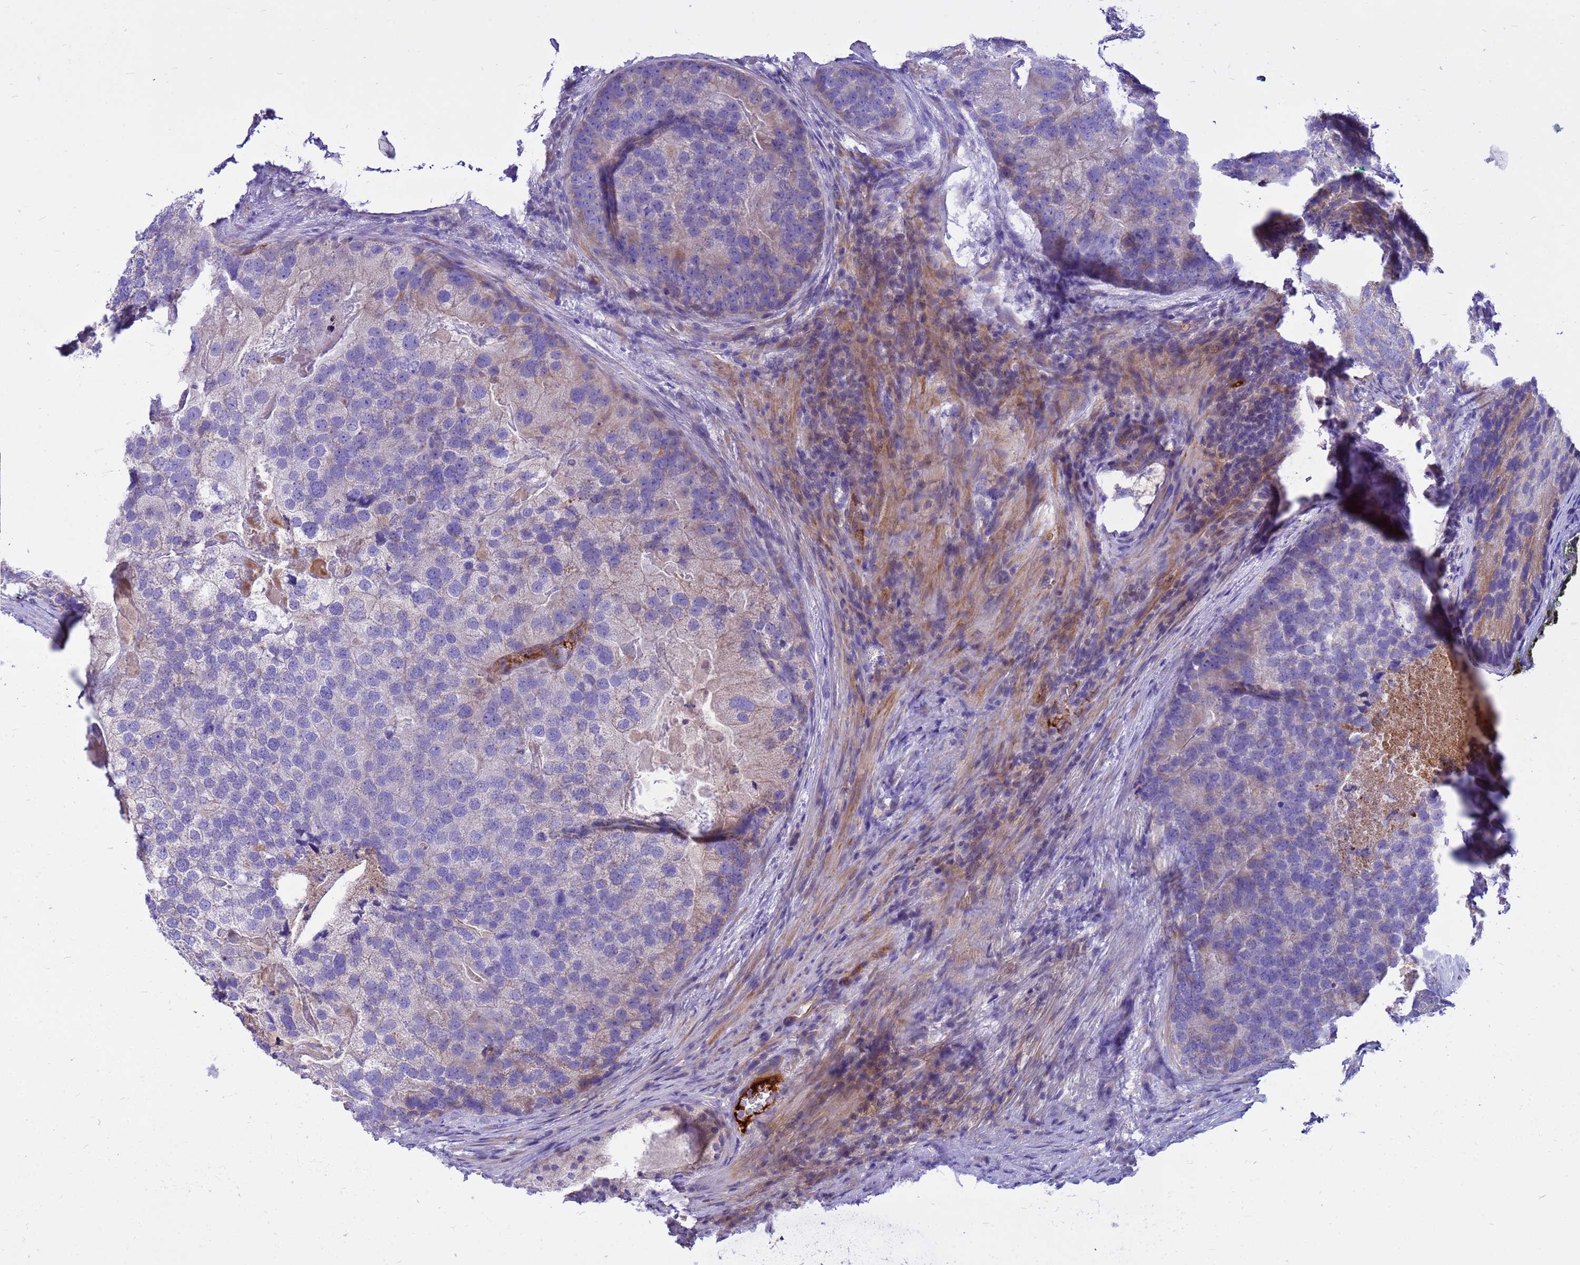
{"staining": {"intensity": "weak", "quantity": "<25%", "location": "cytoplasmic/membranous"}, "tissue": "prostate cancer", "cell_type": "Tumor cells", "image_type": "cancer", "snomed": [{"axis": "morphology", "description": "Adenocarcinoma, High grade"}, {"axis": "topography", "description": "Prostate"}], "caption": "There is no significant expression in tumor cells of prostate cancer.", "gene": "CRHBP", "patient": {"sex": "male", "age": 62}}